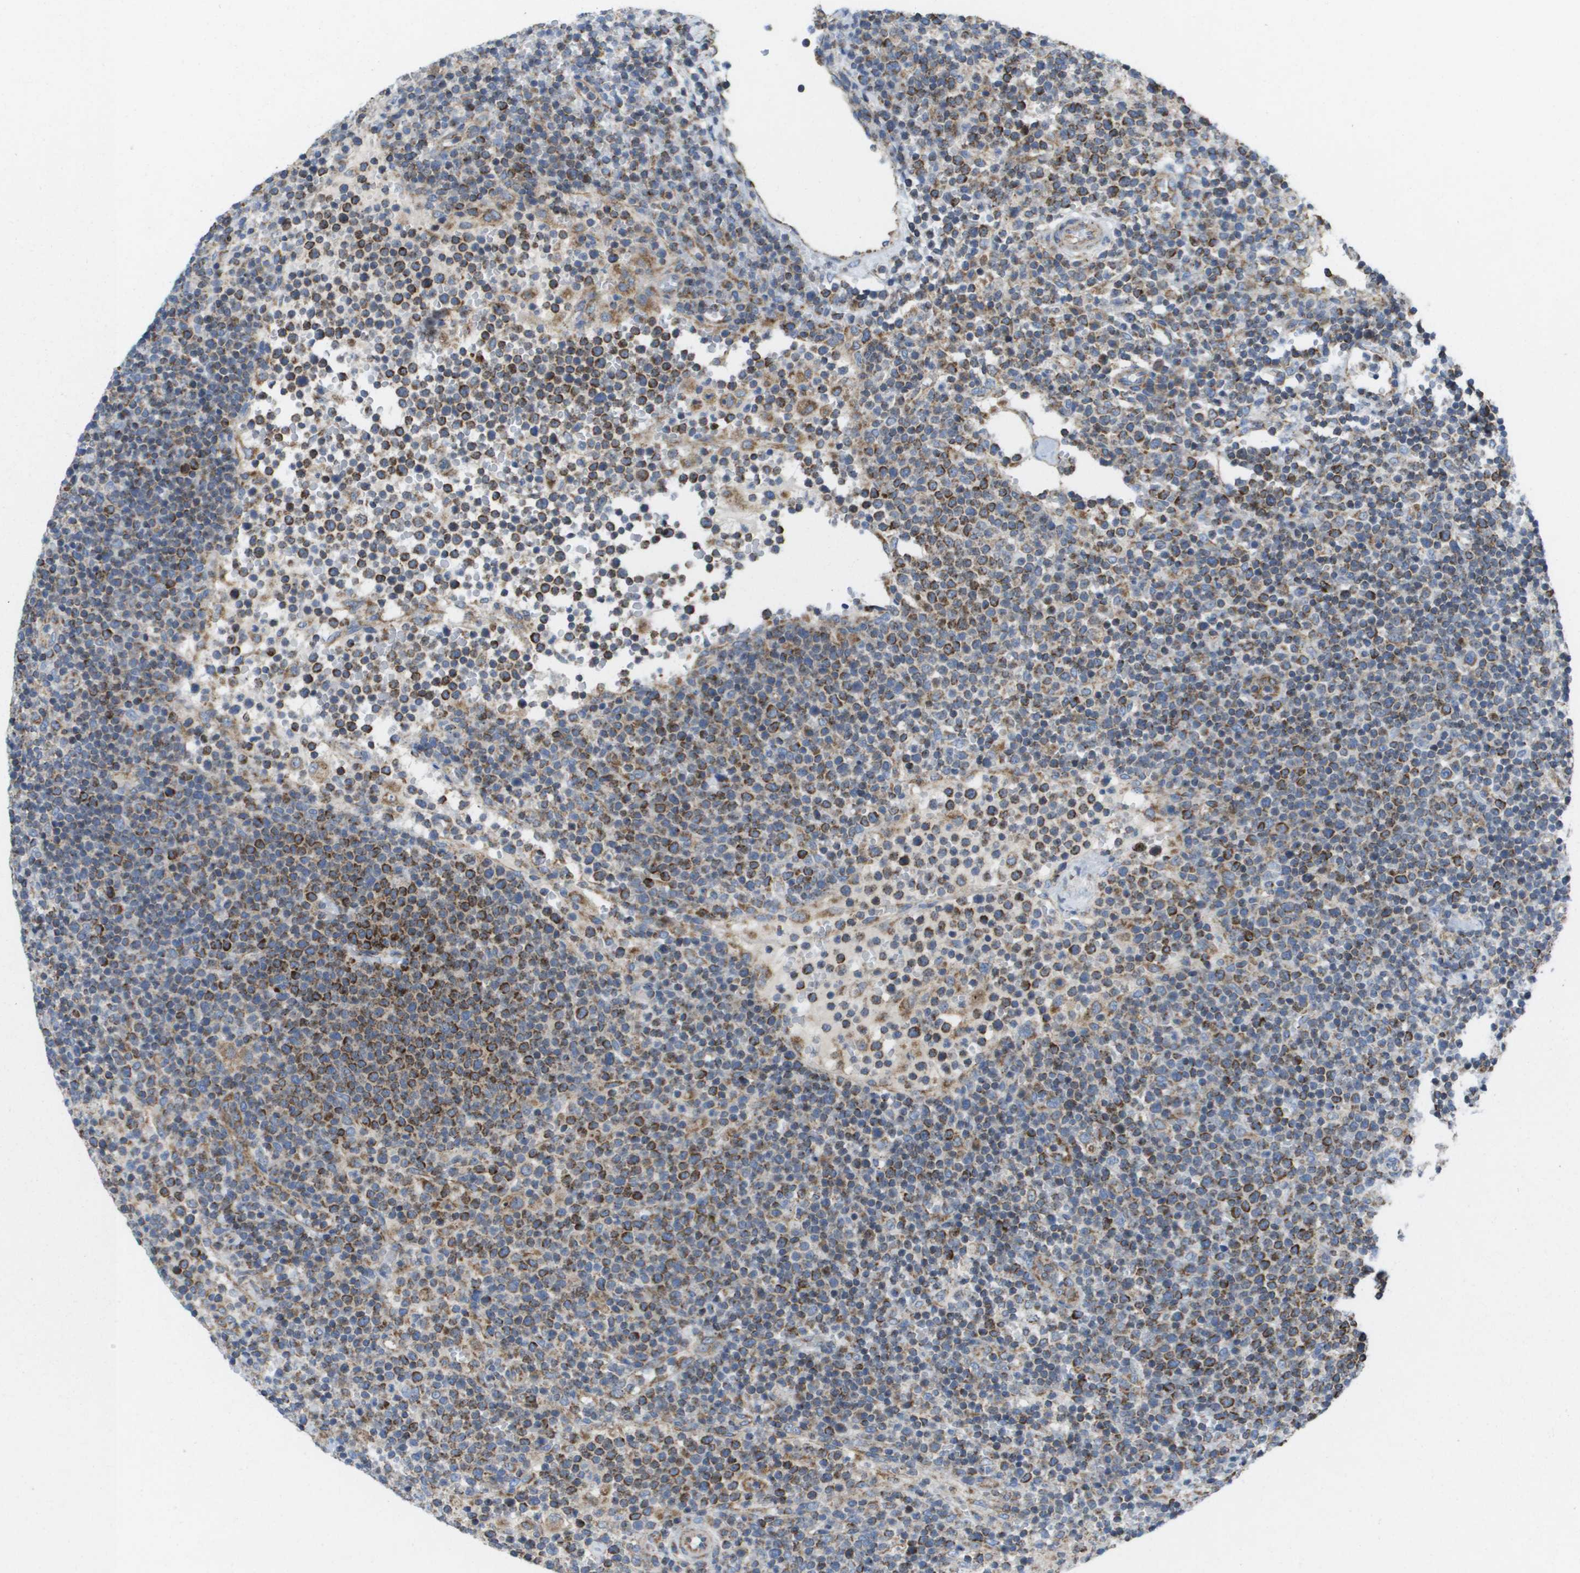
{"staining": {"intensity": "strong", "quantity": "25%-75%", "location": "cytoplasmic/membranous"}, "tissue": "lymphoma", "cell_type": "Tumor cells", "image_type": "cancer", "snomed": [{"axis": "morphology", "description": "Malignant lymphoma, non-Hodgkin's type, High grade"}, {"axis": "topography", "description": "Lymph node"}], "caption": "Immunohistochemical staining of human lymphoma reveals high levels of strong cytoplasmic/membranous expression in about 25%-75% of tumor cells.", "gene": "FIS1", "patient": {"sex": "male", "age": 61}}